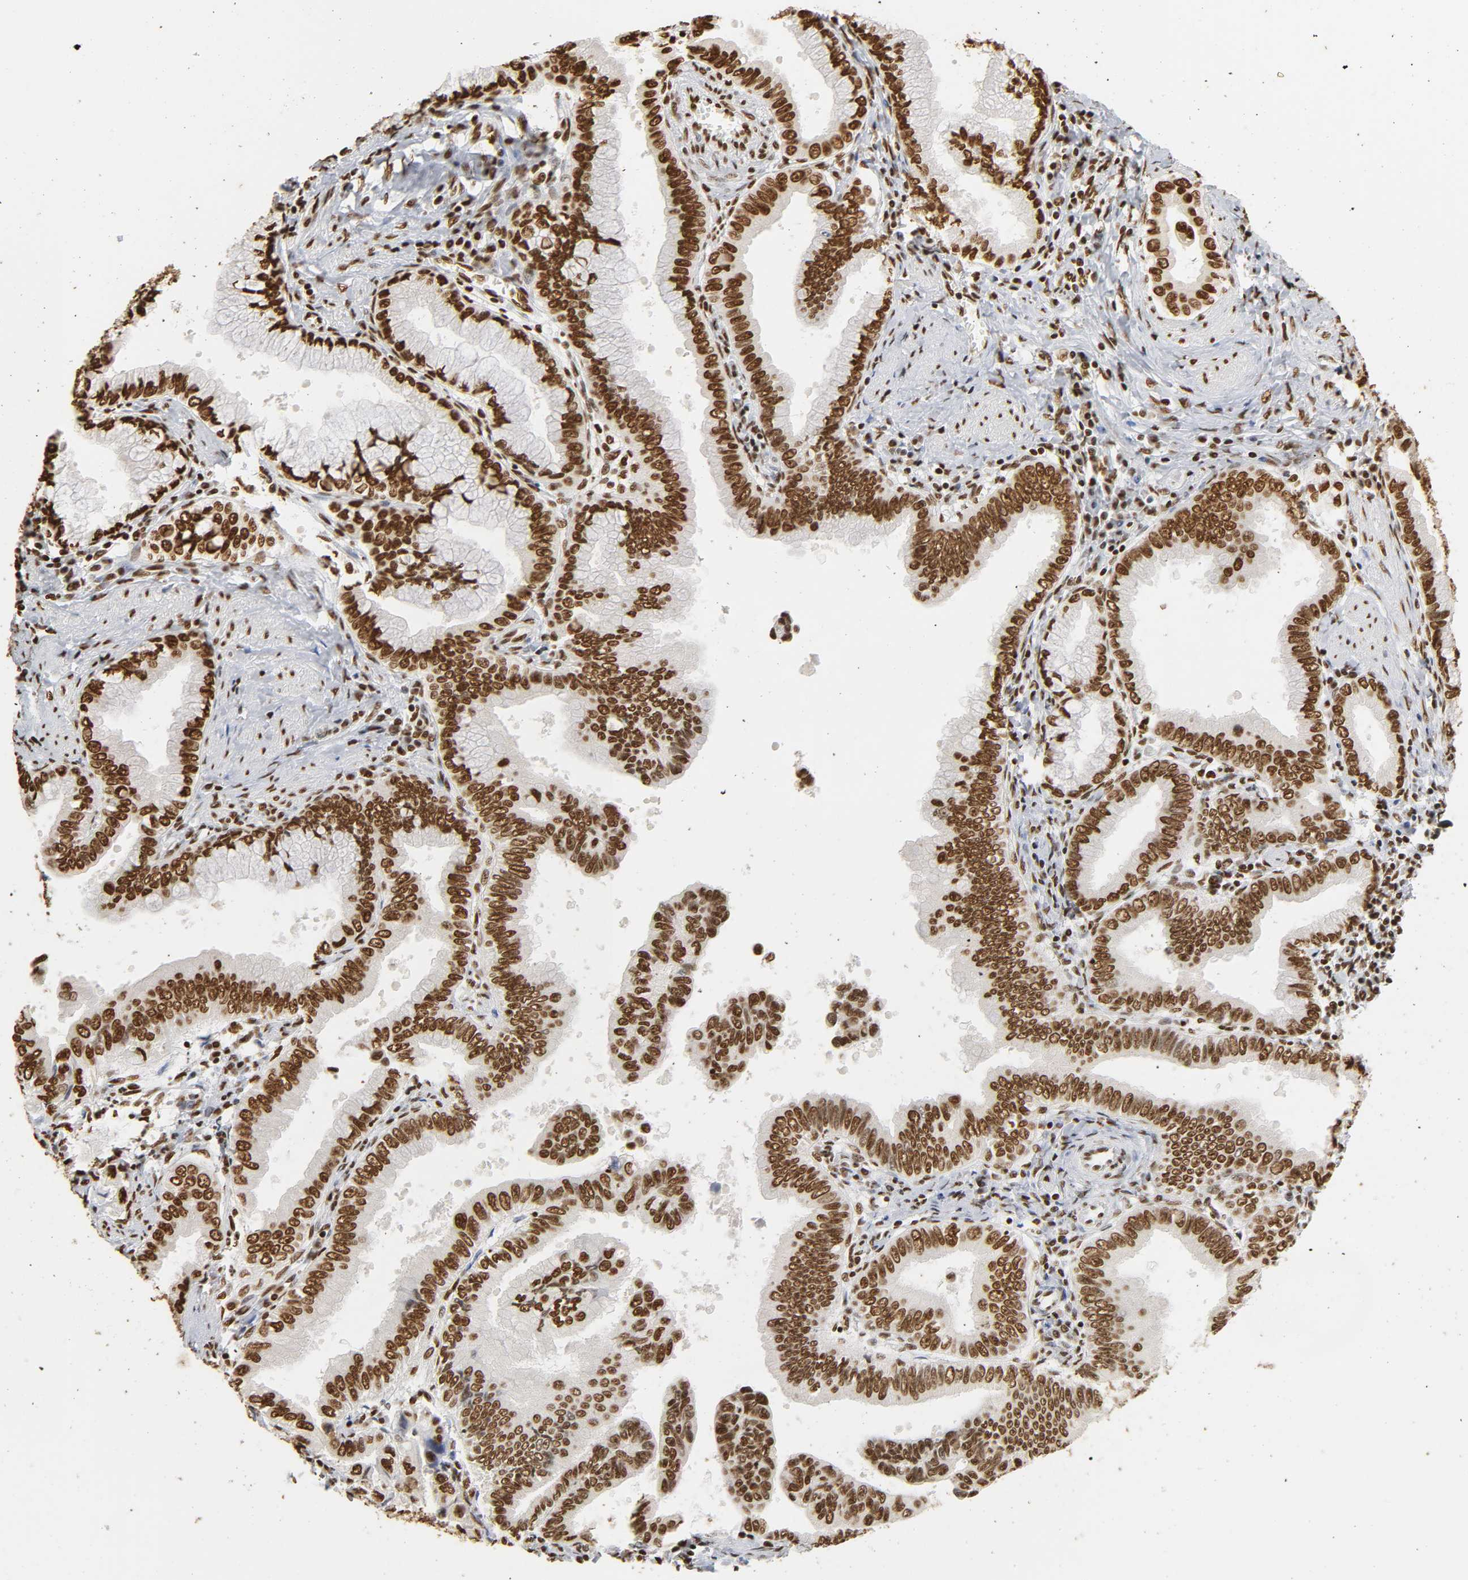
{"staining": {"intensity": "strong", "quantity": ">75%", "location": "nuclear"}, "tissue": "pancreatic cancer", "cell_type": "Tumor cells", "image_type": "cancer", "snomed": [{"axis": "morphology", "description": "Normal tissue, NOS"}, {"axis": "topography", "description": "Lymph node"}], "caption": "Pancreatic cancer tissue reveals strong nuclear positivity in approximately >75% of tumor cells Using DAB (3,3'-diaminobenzidine) (brown) and hematoxylin (blue) stains, captured at high magnification using brightfield microscopy.", "gene": "HNRNPC", "patient": {"sex": "male", "age": 50}}